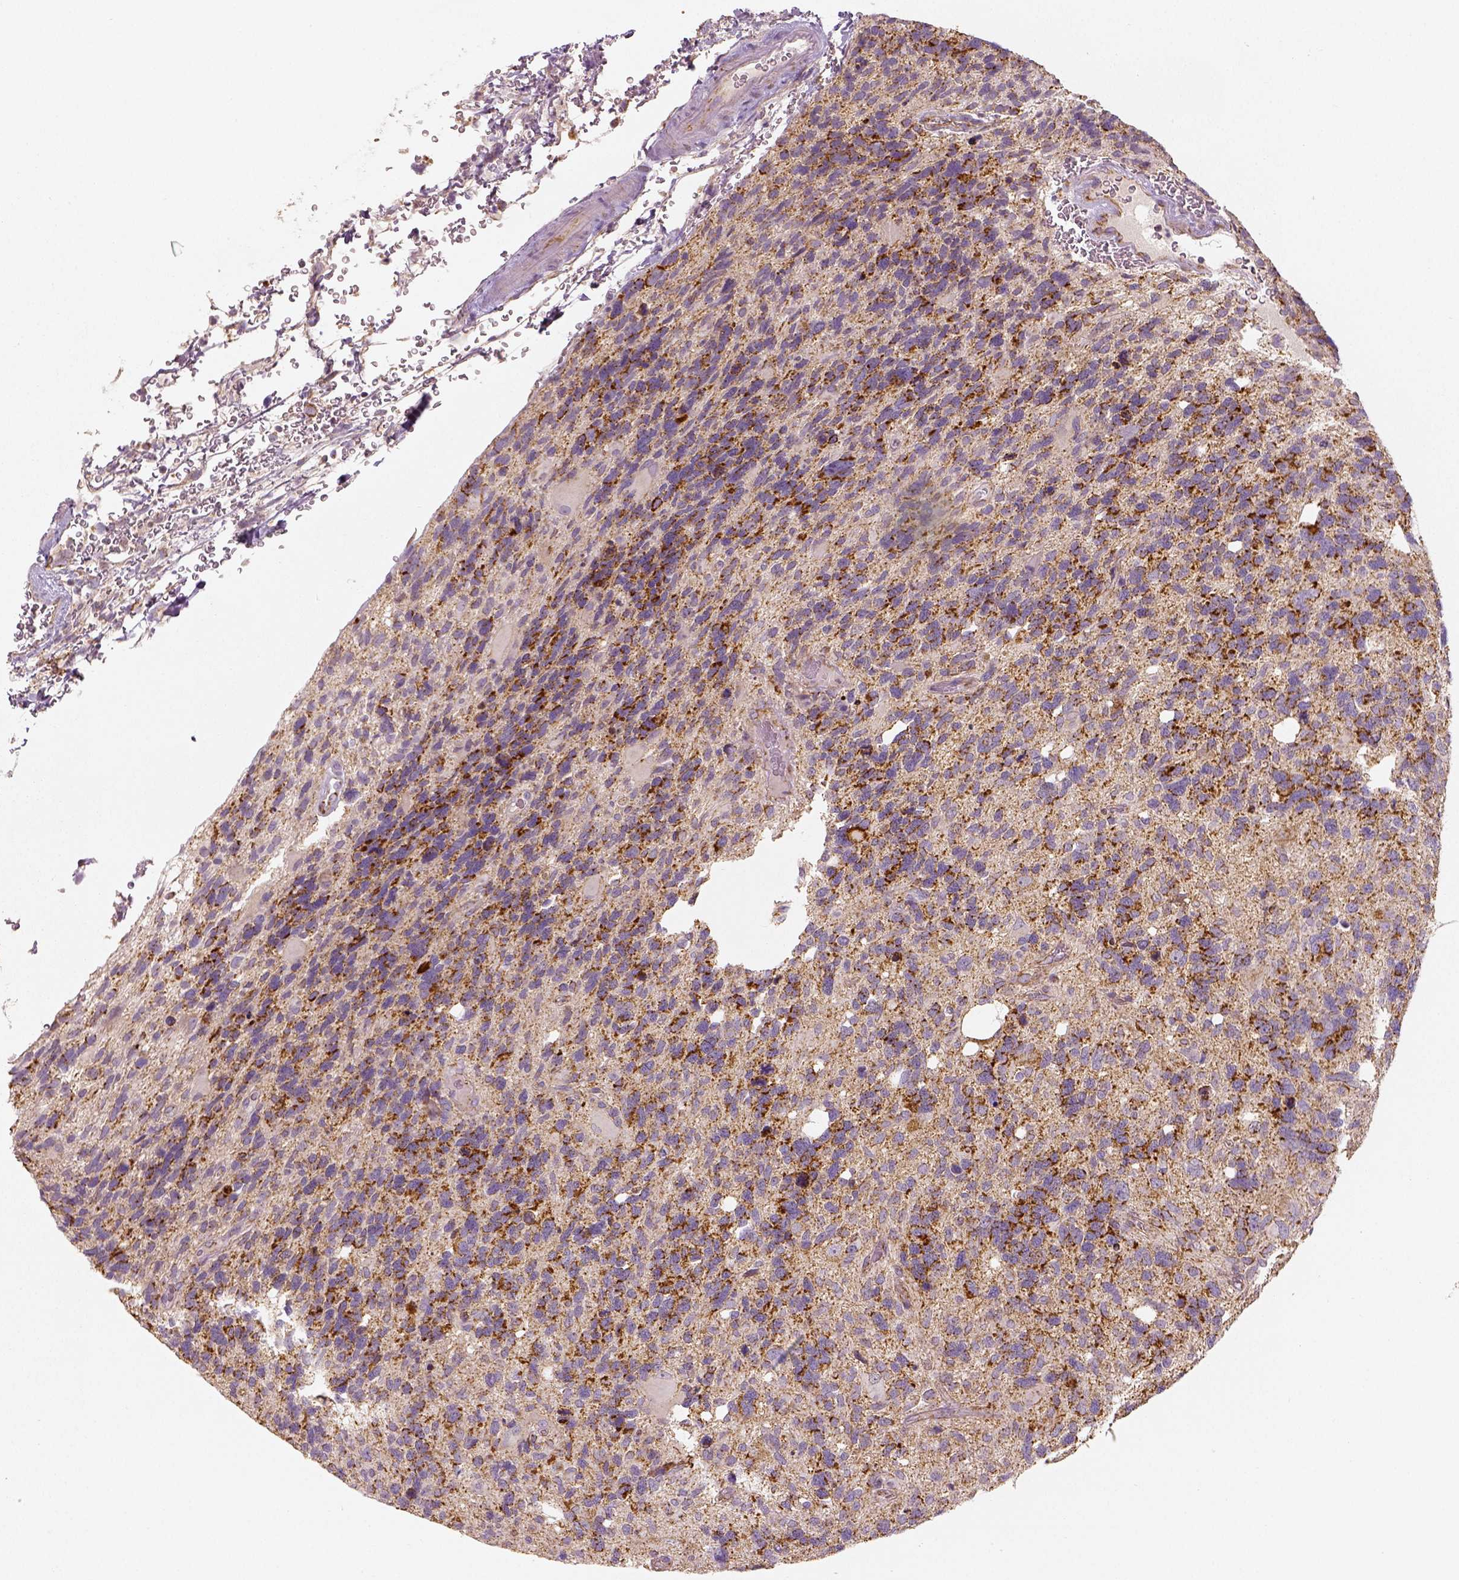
{"staining": {"intensity": "strong", "quantity": ">75%", "location": "cytoplasmic/membranous"}, "tissue": "glioma", "cell_type": "Tumor cells", "image_type": "cancer", "snomed": [{"axis": "morphology", "description": "Glioma, malignant, High grade"}, {"axis": "topography", "description": "Brain"}], "caption": "Human malignant glioma (high-grade) stained with a brown dye demonstrates strong cytoplasmic/membranous positive expression in about >75% of tumor cells.", "gene": "PGAM5", "patient": {"sex": "male", "age": 49}}